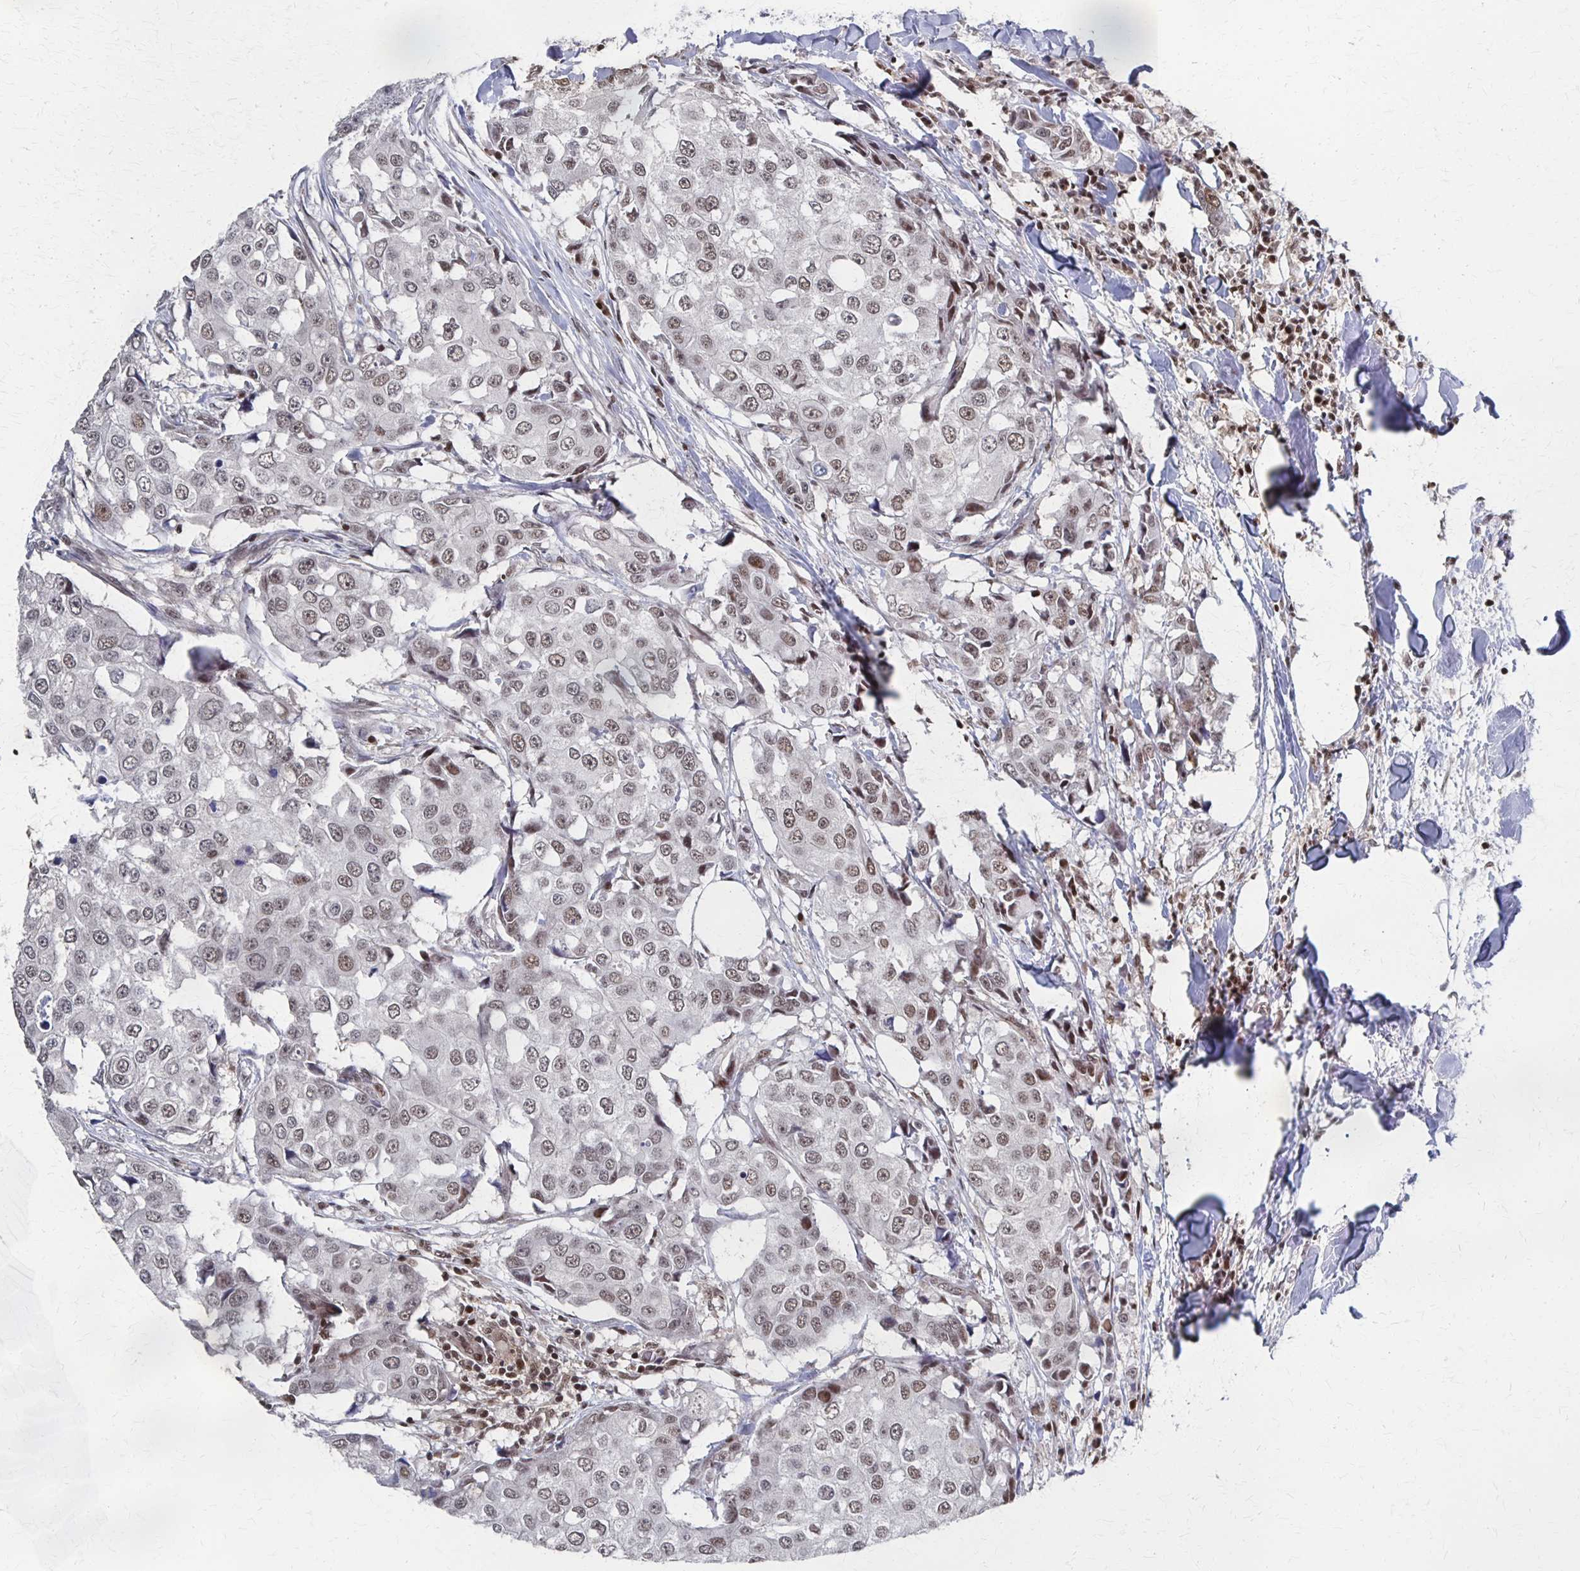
{"staining": {"intensity": "weak", "quantity": ">75%", "location": "nuclear"}, "tissue": "breast cancer", "cell_type": "Tumor cells", "image_type": "cancer", "snomed": [{"axis": "morphology", "description": "Duct carcinoma"}, {"axis": "topography", "description": "Breast"}], "caption": "Breast invasive ductal carcinoma tissue exhibits weak nuclear positivity in approximately >75% of tumor cells", "gene": "GTF2B", "patient": {"sex": "female", "age": 27}}